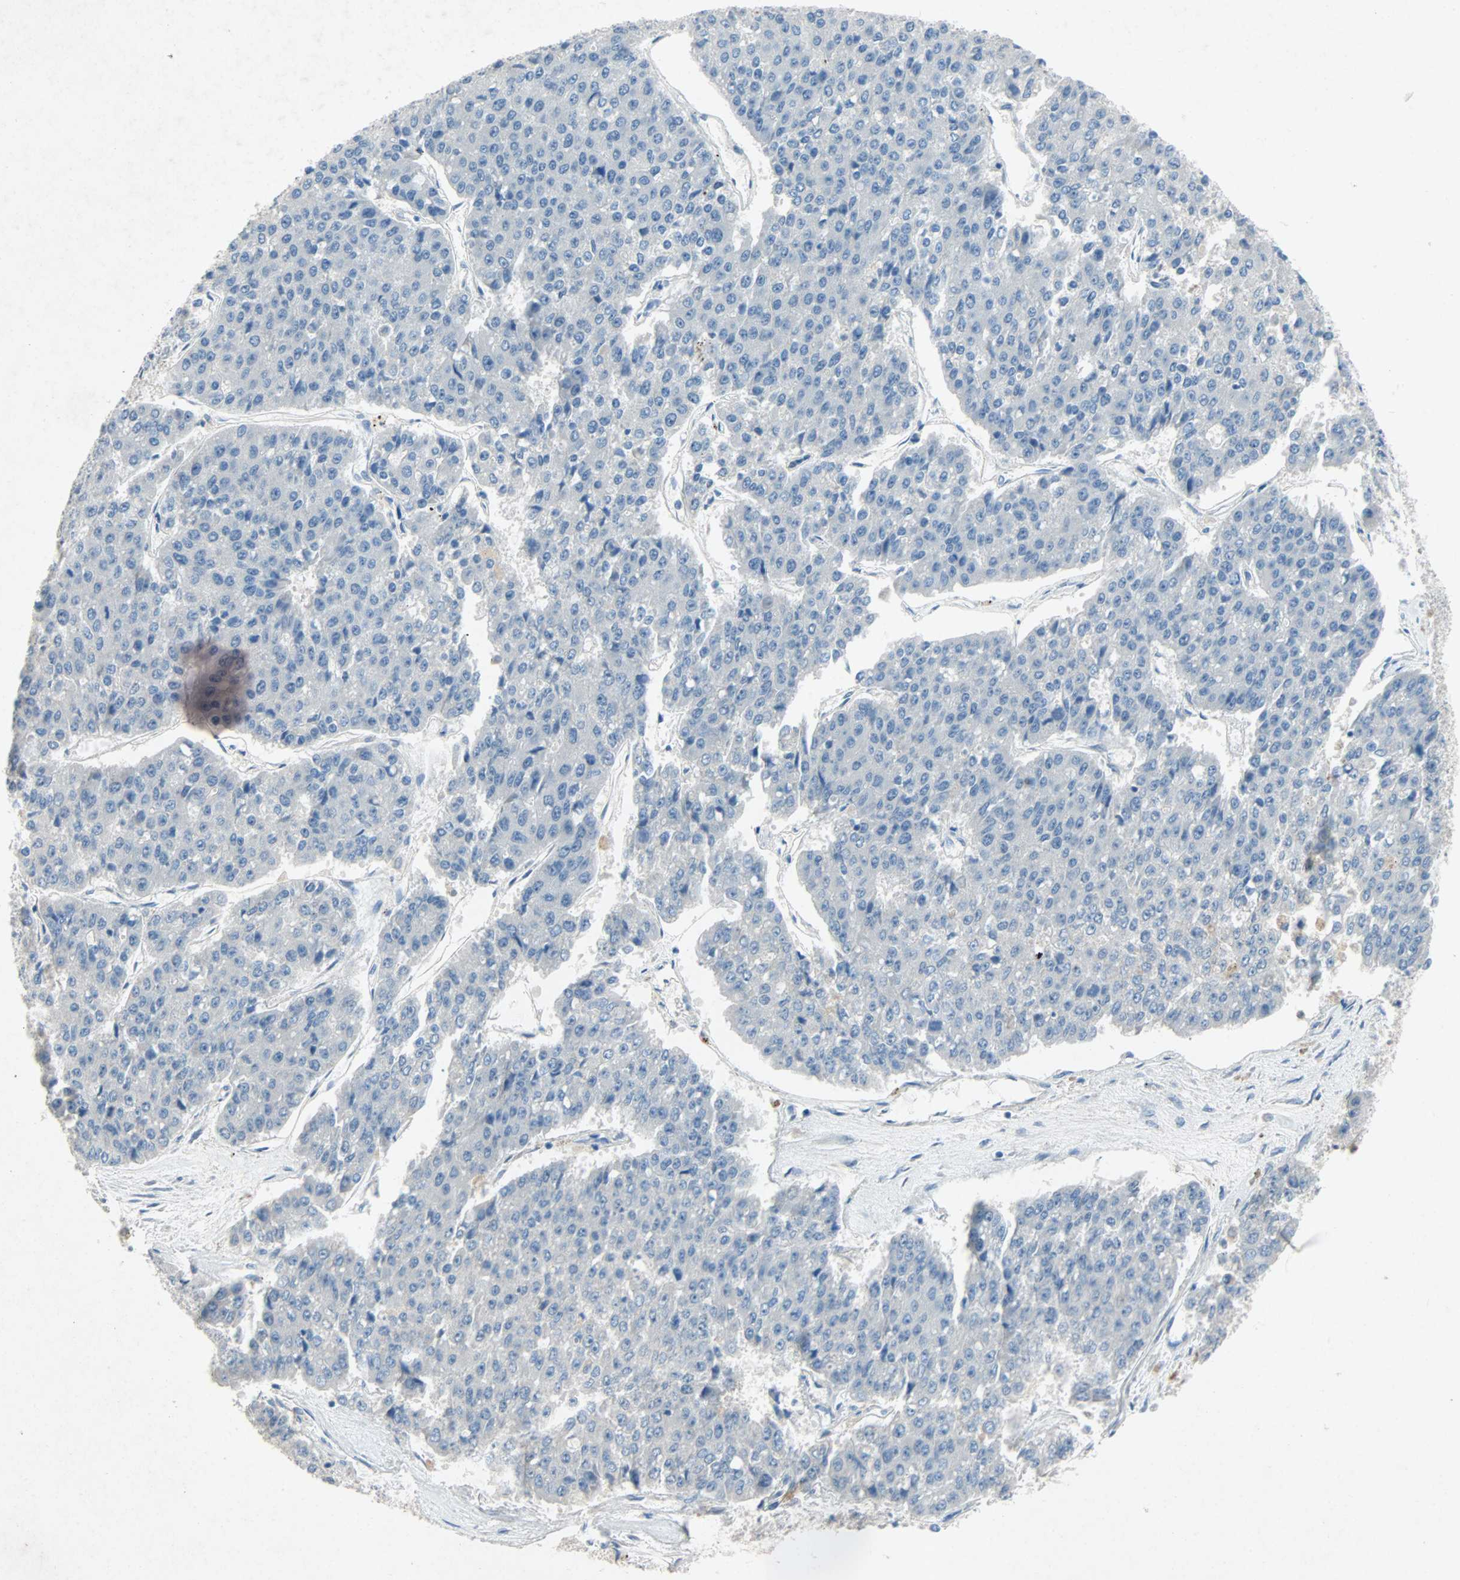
{"staining": {"intensity": "negative", "quantity": "none", "location": "none"}, "tissue": "pancreatic cancer", "cell_type": "Tumor cells", "image_type": "cancer", "snomed": [{"axis": "morphology", "description": "Adenocarcinoma, NOS"}, {"axis": "topography", "description": "Pancreas"}], "caption": "Tumor cells are negative for protein expression in human adenocarcinoma (pancreatic).", "gene": "PCDHB2", "patient": {"sex": "male", "age": 50}}